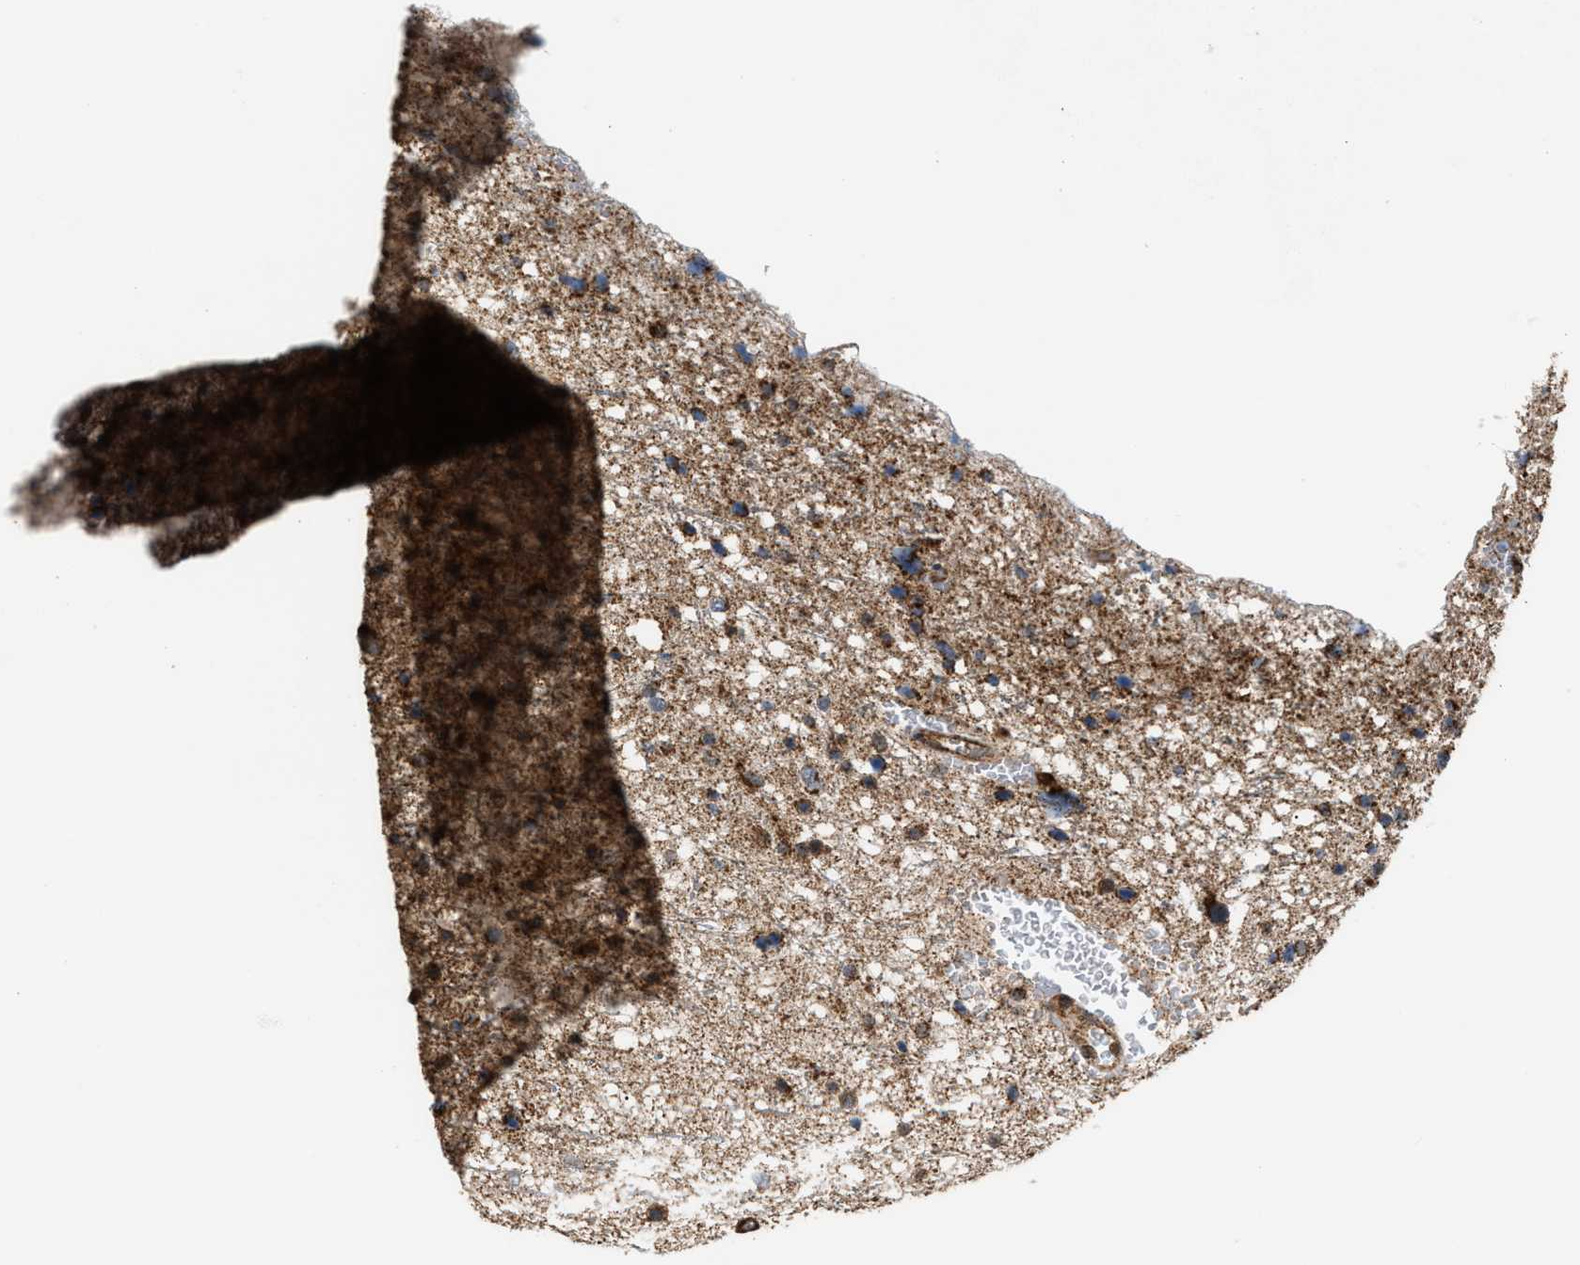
{"staining": {"intensity": "moderate", "quantity": ">75%", "location": "cytoplasmic/membranous"}, "tissue": "glioma", "cell_type": "Tumor cells", "image_type": "cancer", "snomed": [{"axis": "morphology", "description": "Glioma, malignant, Low grade"}, {"axis": "topography", "description": "Brain"}], "caption": "High-power microscopy captured an immunohistochemistry photomicrograph of glioma, revealing moderate cytoplasmic/membranous positivity in approximately >75% of tumor cells.", "gene": "SGSM2", "patient": {"sex": "female", "age": 37}}